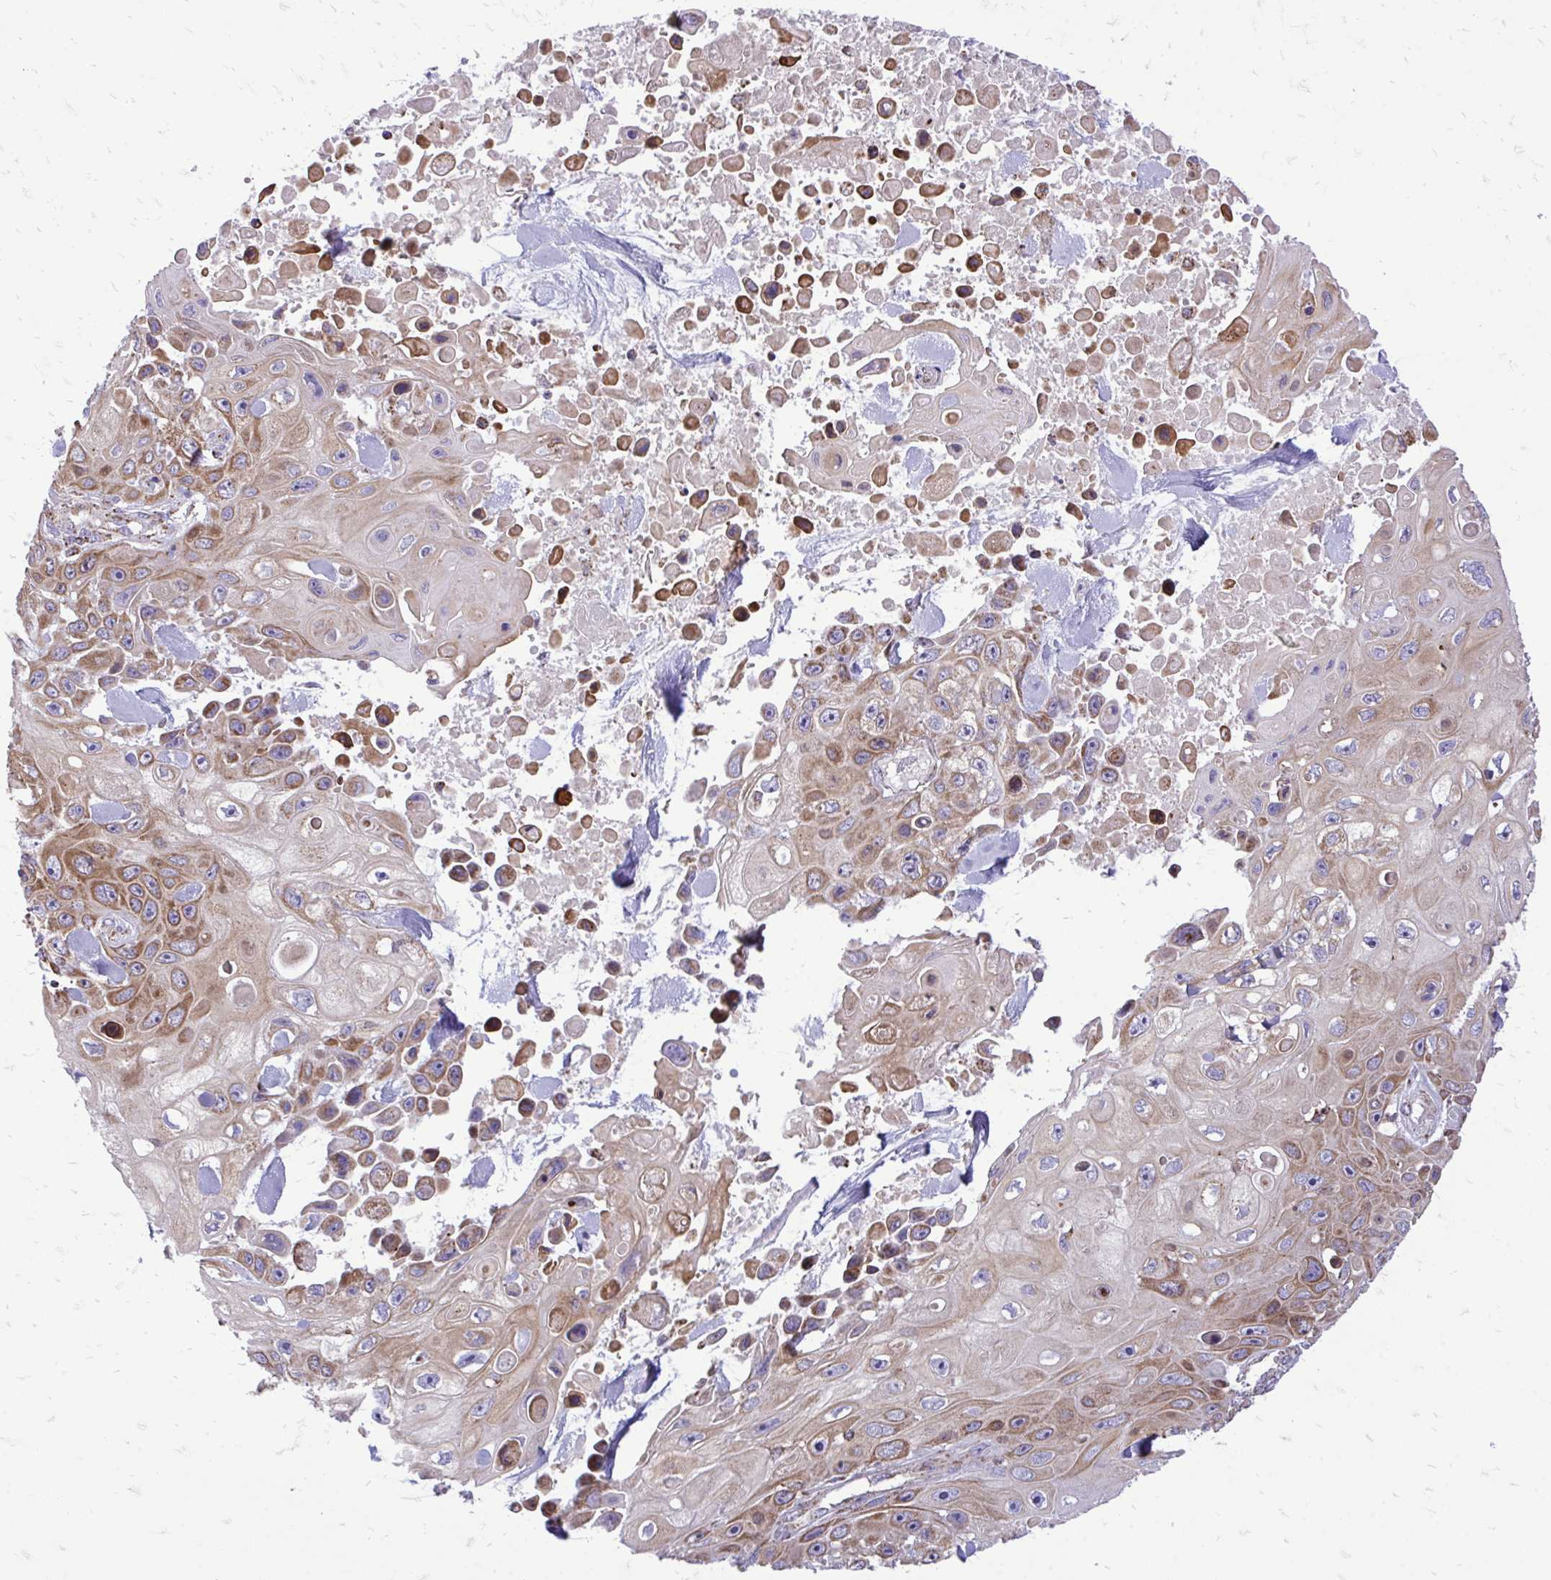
{"staining": {"intensity": "moderate", "quantity": "25%-75%", "location": "cytoplasmic/membranous"}, "tissue": "skin cancer", "cell_type": "Tumor cells", "image_type": "cancer", "snomed": [{"axis": "morphology", "description": "Squamous cell carcinoma, NOS"}, {"axis": "topography", "description": "Skin"}], "caption": "Tumor cells show medium levels of moderate cytoplasmic/membranous expression in about 25%-75% of cells in skin cancer. (DAB (3,3'-diaminobenzidine) IHC, brown staining for protein, blue staining for nuclei).", "gene": "UBE2C", "patient": {"sex": "male", "age": 82}}